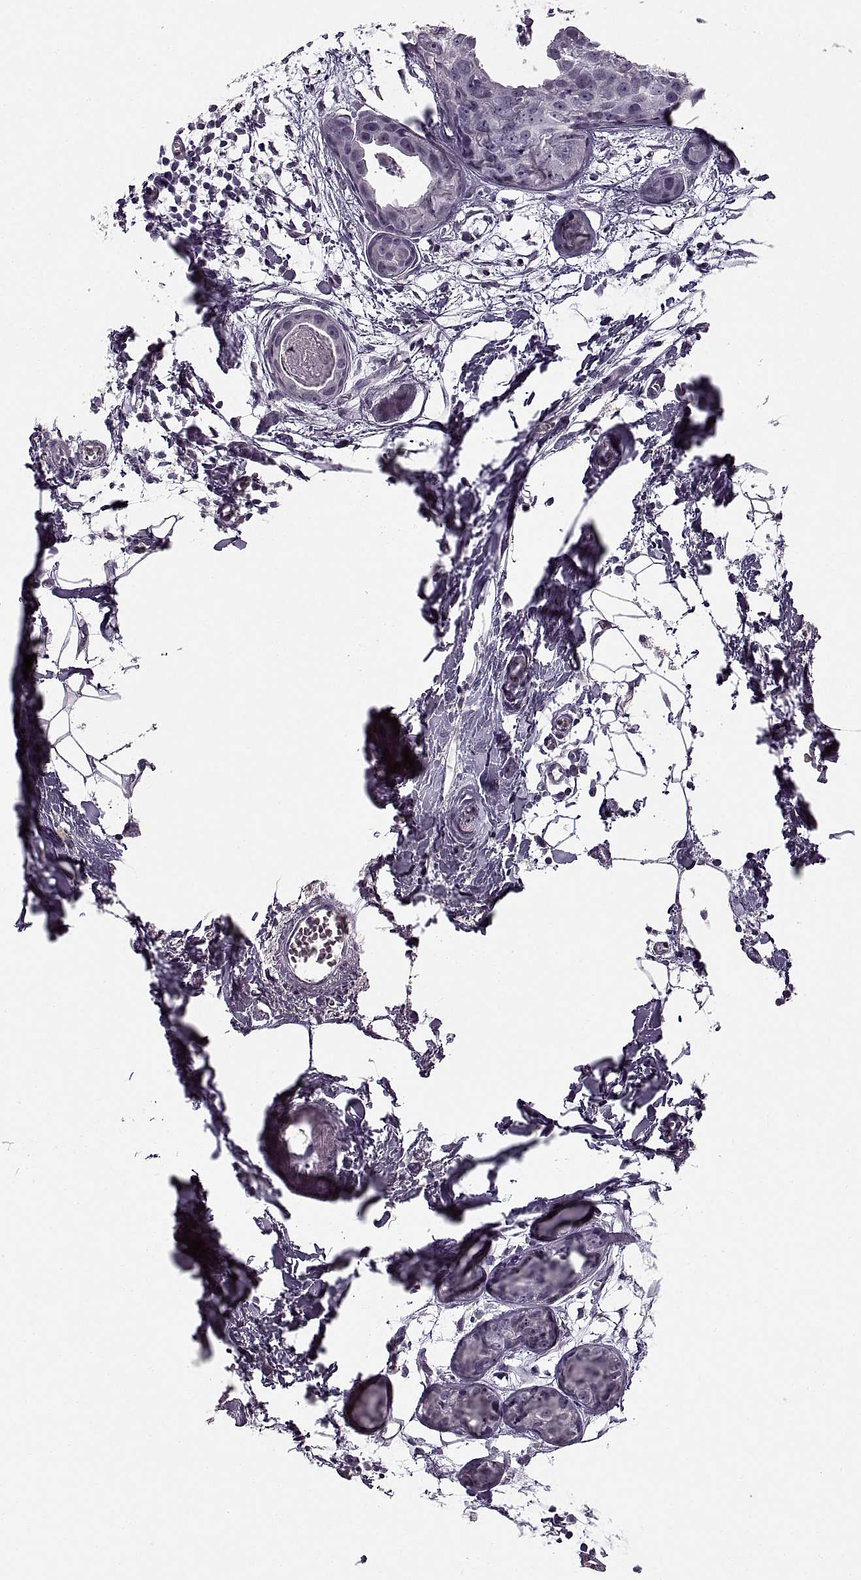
{"staining": {"intensity": "negative", "quantity": "none", "location": "none"}, "tissue": "breast cancer", "cell_type": "Tumor cells", "image_type": "cancer", "snomed": [{"axis": "morphology", "description": "Duct carcinoma"}, {"axis": "topography", "description": "Breast"}], "caption": "Tumor cells are negative for brown protein staining in breast intraductal carcinoma. (Immunohistochemistry, brightfield microscopy, high magnification).", "gene": "PAGE5", "patient": {"sex": "female", "age": 38}}